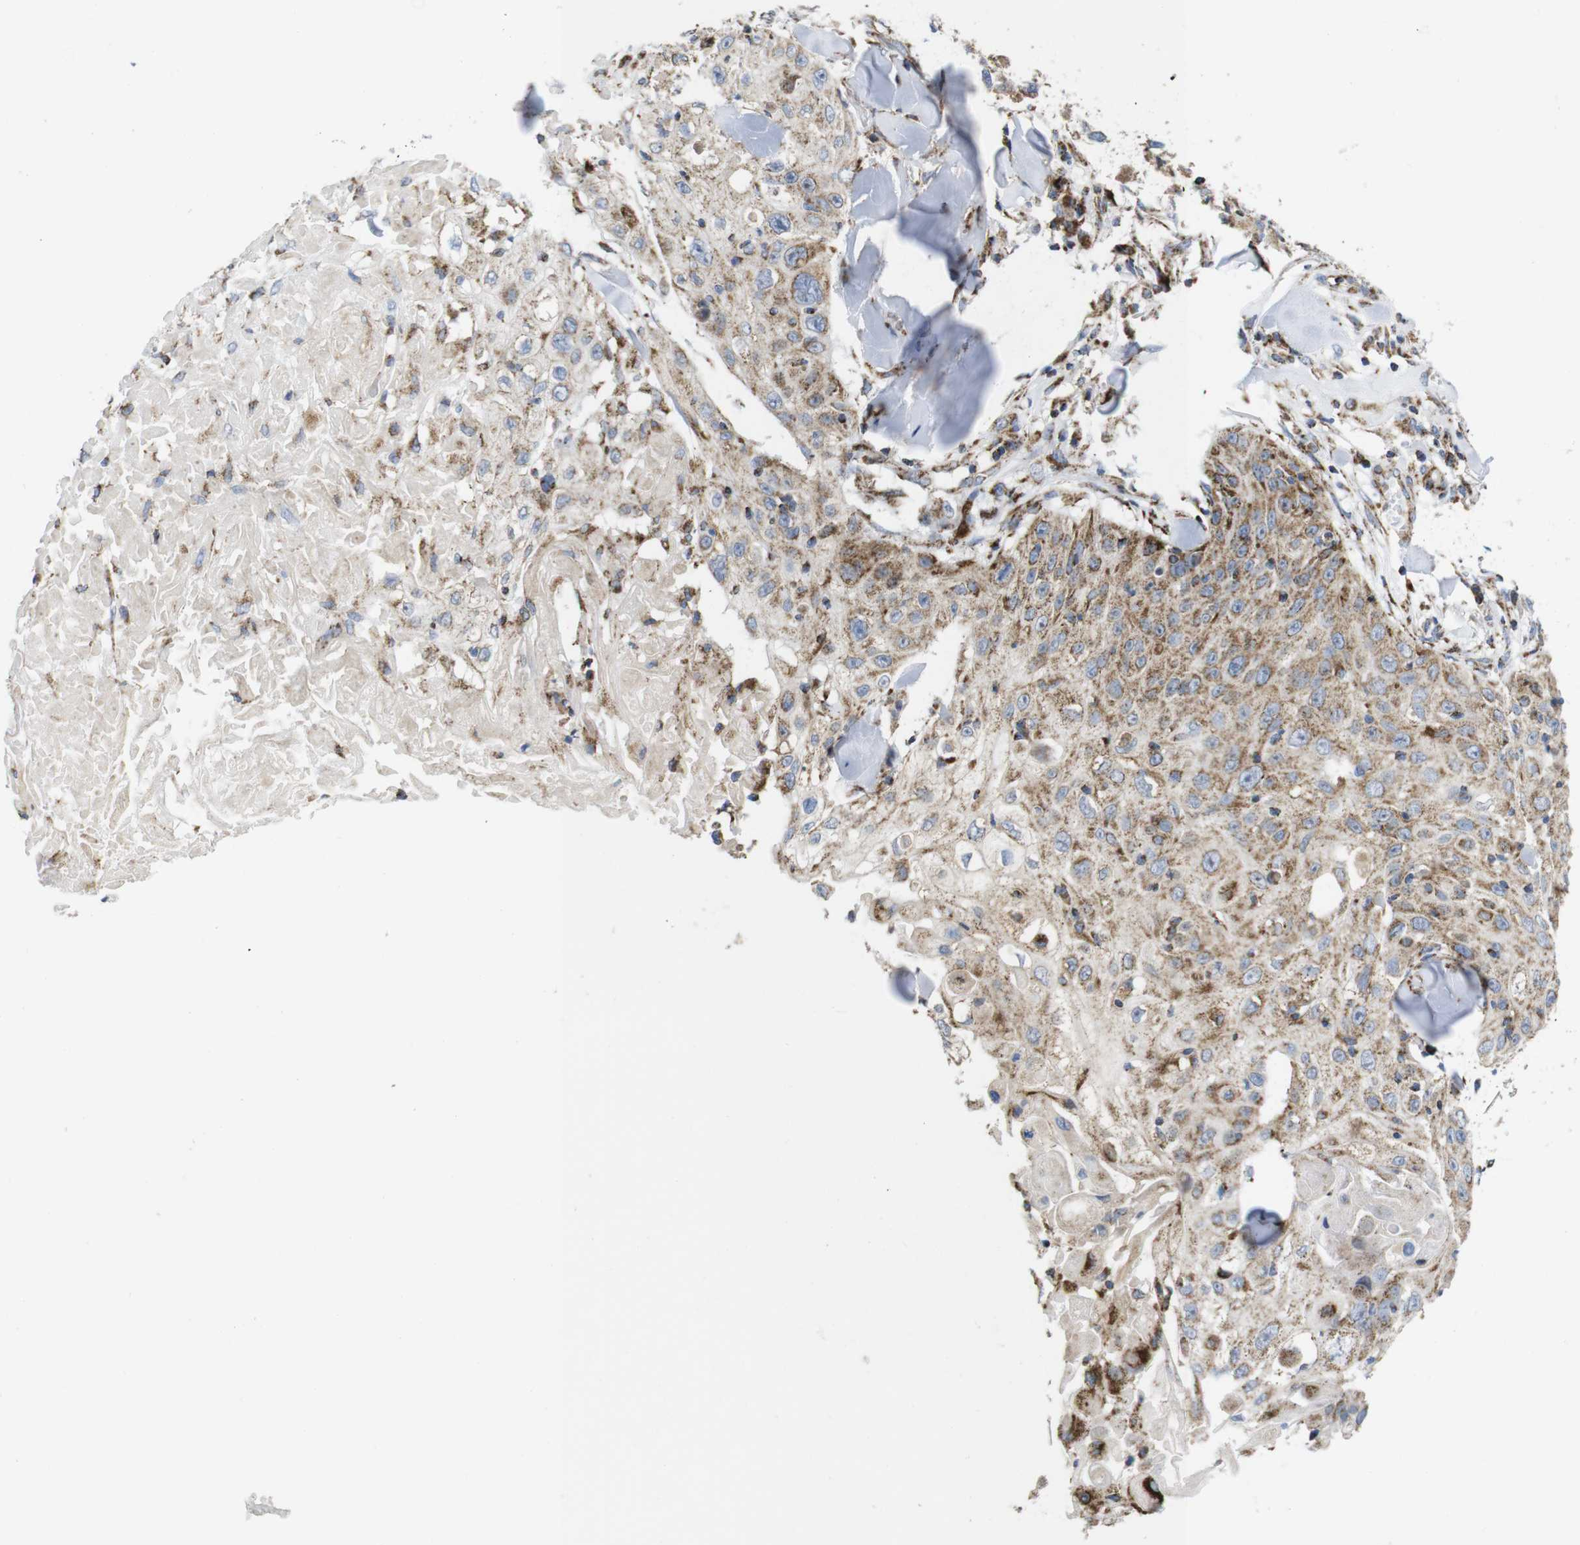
{"staining": {"intensity": "moderate", "quantity": "25%-75%", "location": "cytoplasmic/membranous"}, "tissue": "skin cancer", "cell_type": "Tumor cells", "image_type": "cancer", "snomed": [{"axis": "morphology", "description": "Squamous cell carcinoma, NOS"}, {"axis": "topography", "description": "Skin"}], "caption": "Protein expression by immunohistochemistry exhibits moderate cytoplasmic/membranous staining in approximately 25%-75% of tumor cells in squamous cell carcinoma (skin).", "gene": "TMEM192", "patient": {"sex": "male", "age": 86}}